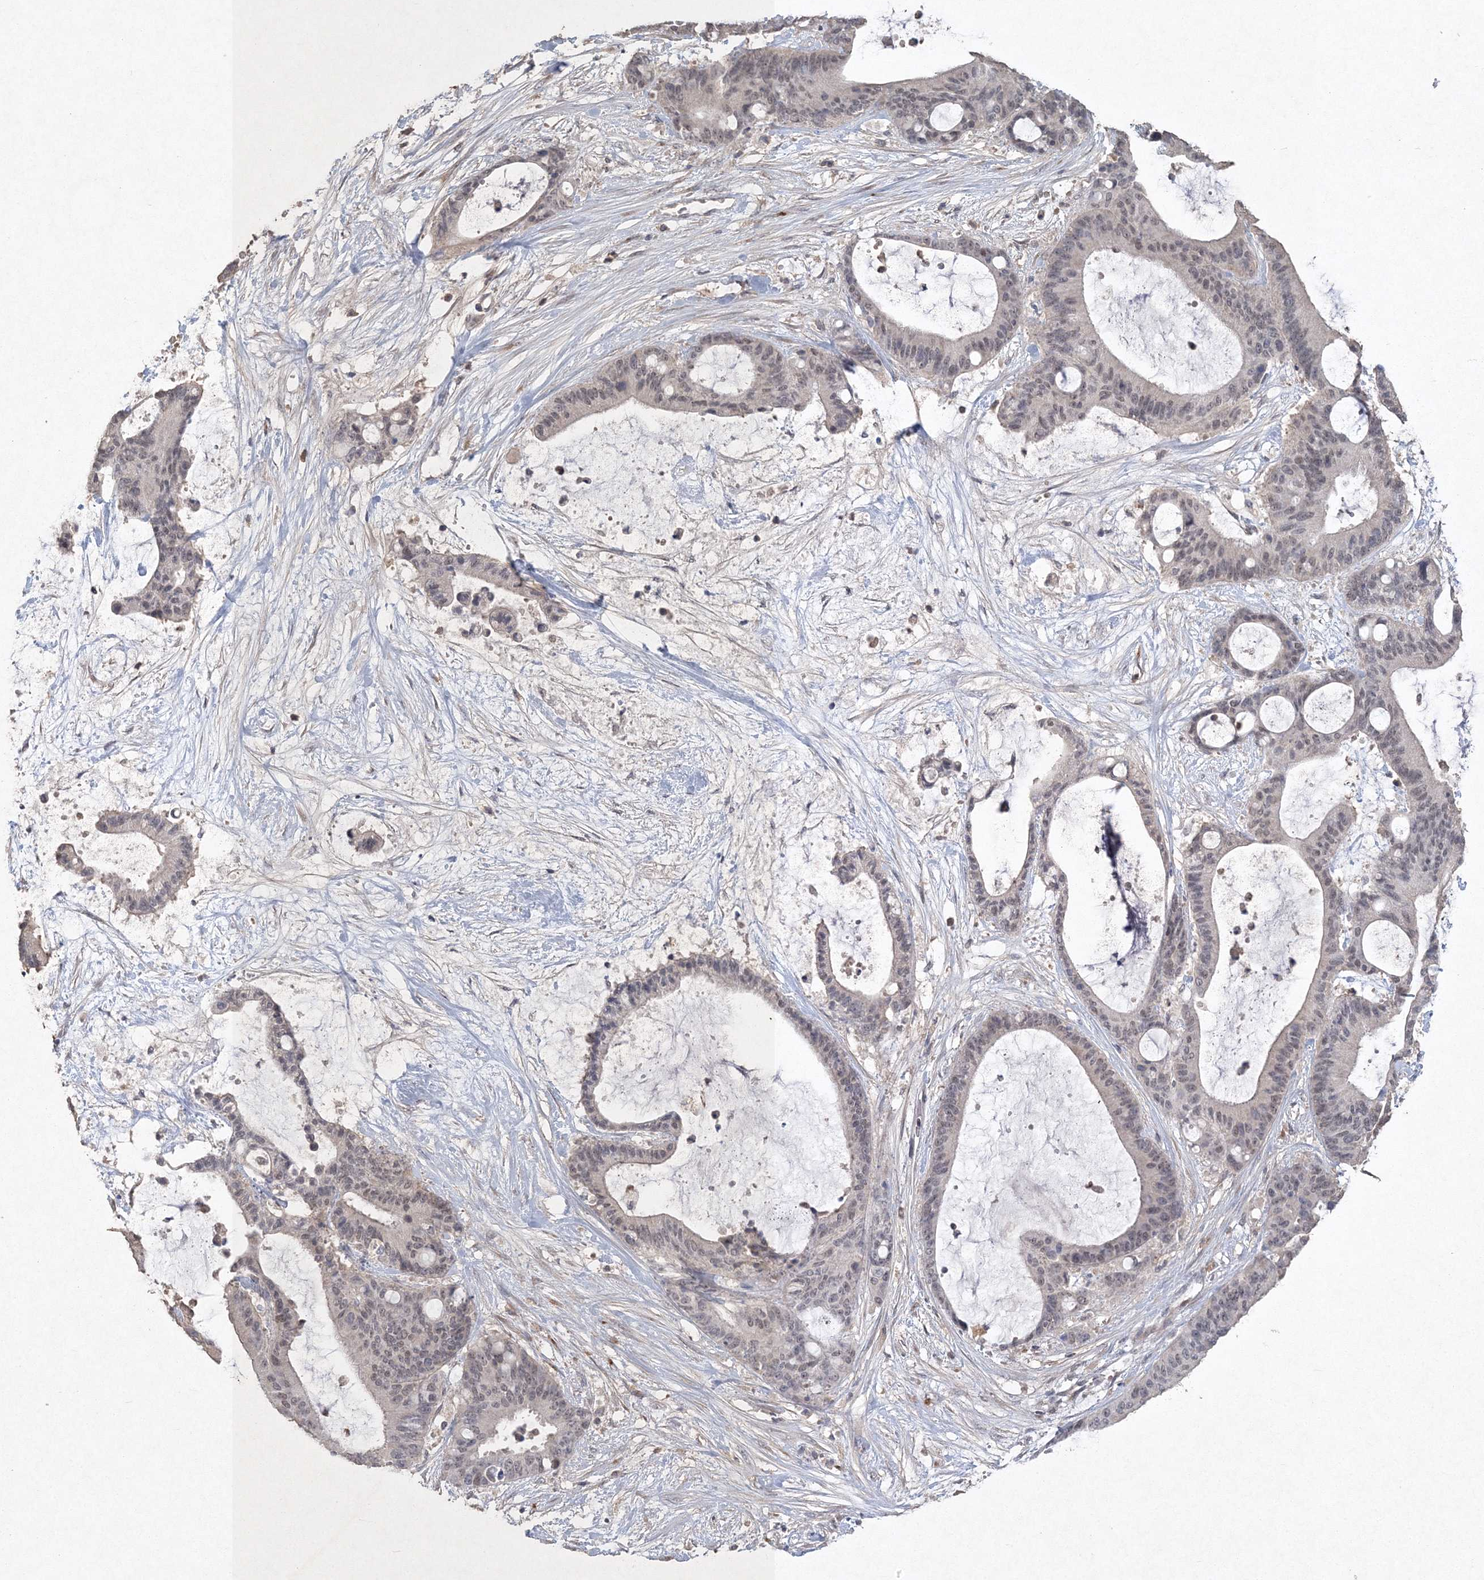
{"staining": {"intensity": "negative", "quantity": "none", "location": "none"}, "tissue": "liver cancer", "cell_type": "Tumor cells", "image_type": "cancer", "snomed": [{"axis": "morphology", "description": "Cholangiocarcinoma"}, {"axis": "topography", "description": "Liver"}], "caption": "Immunohistochemistry photomicrograph of human liver cancer (cholangiocarcinoma) stained for a protein (brown), which shows no positivity in tumor cells.", "gene": "UIMC1", "patient": {"sex": "female", "age": 73}}